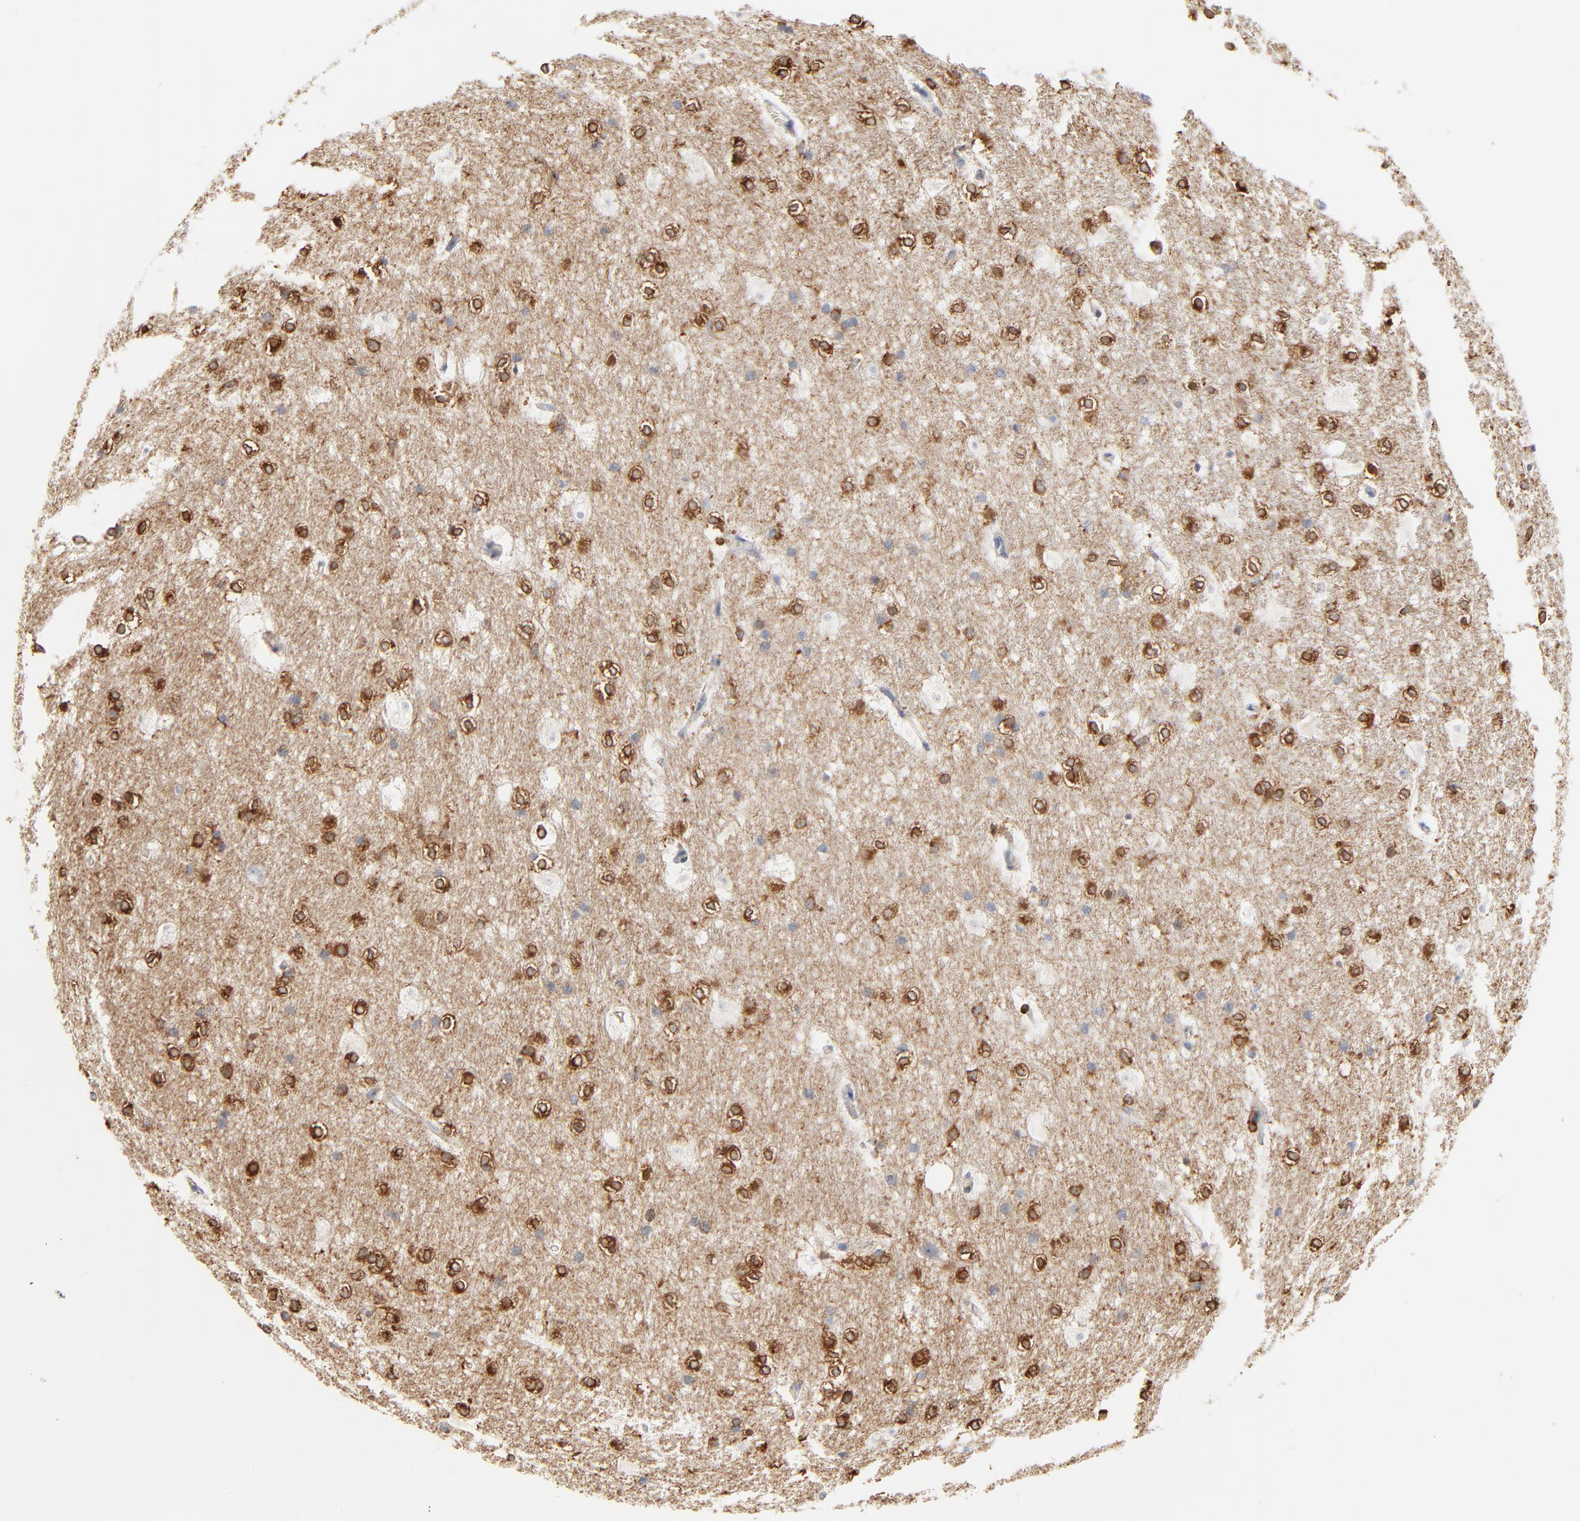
{"staining": {"intensity": "moderate", "quantity": ">75%", "location": "cytoplasmic/membranous"}, "tissue": "hippocampus", "cell_type": "Glial cells", "image_type": "normal", "snomed": [{"axis": "morphology", "description": "Normal tissue, NOS"}, {"axis": "topography", "description": "Hippocampus"}], "caption": "A high-resolution photomicrograph shows IHC staining of benign hippocampus, which exhibits moderate cytoplasmic/membranous staining in about >75% of glial cells.", "gene": "SH3KBP1", "patient": {"sex": "female", "age": 19}}